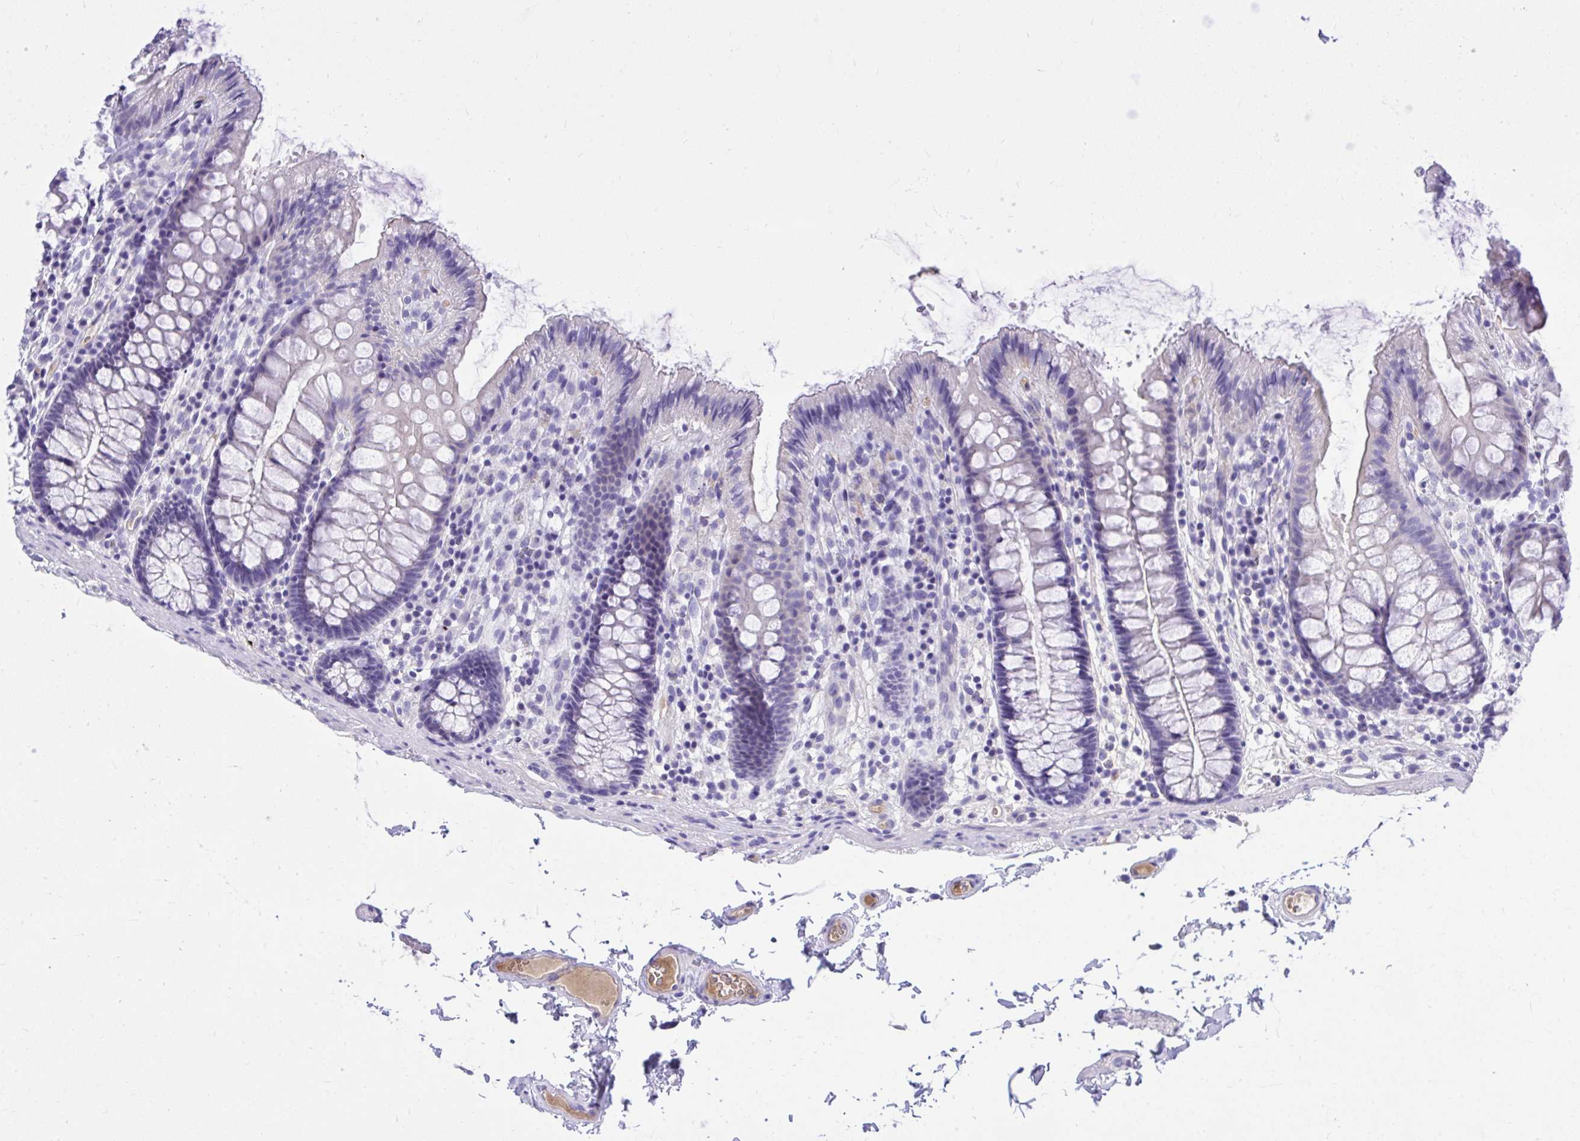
{"staining": {"intensity": "negative", "quantity": "none", "location": "none"}, "tissue": "colon", "cell_type": "Endothelial cells", "image_type": "normal", "snomed": [{"axis": "morphology", "description": "Normal tissue, NOS"}, {"axis": "topography", "description": "Colon"}], "caption": "Unremarkable colon was stained to show a protein in brown. There is no significant staining in endothelial cells. Brightfield microscopy of IHC stained with DAB (brown) and hematoxylin (blue), captured at high magnification.", "gene": "HRG", "patient": {"sex": "male", "age": 84}}